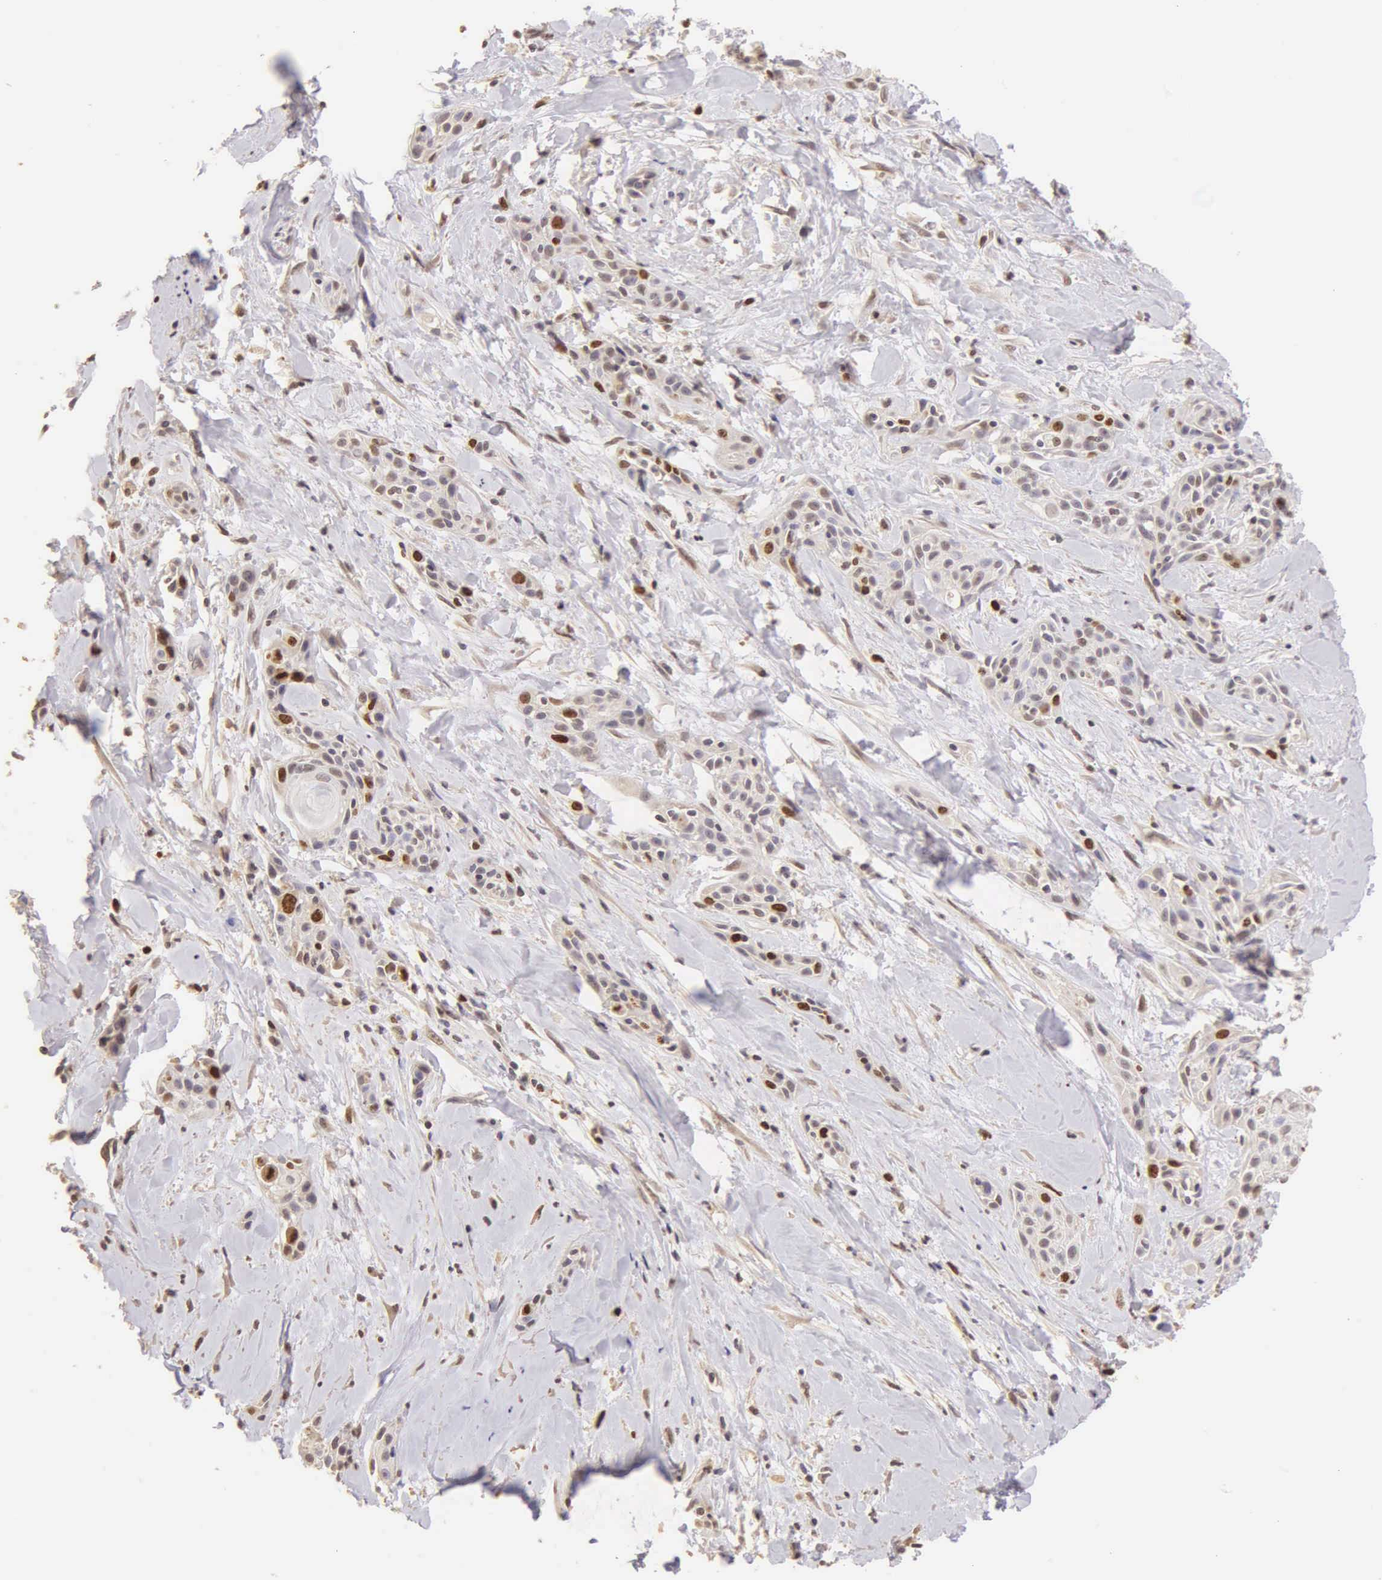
{"staining": {"intensity": "moderate", "quantity": "25%-75%", "location": "nuclear"}, "tissue": "skin cancer", "cell_type": "Tumor cells", "image_type": "cancer", "snomed": [{"axis": "morphology", "description": "Squamous cell carcinoma, NOS"}, {"axis": "topography", "description": "Skin"}, {"axis": "topography", "description": "Anal"}], "caption": "A medium amount of moderate nuclear staining is seen in about 25%-75% of tumor cells in skin cancer tissue. The protein of interest is shown in brown color, while the nuclei are stained blue.", "gene": "MKI67", "patient": {"sex": "male", "age": 64}}